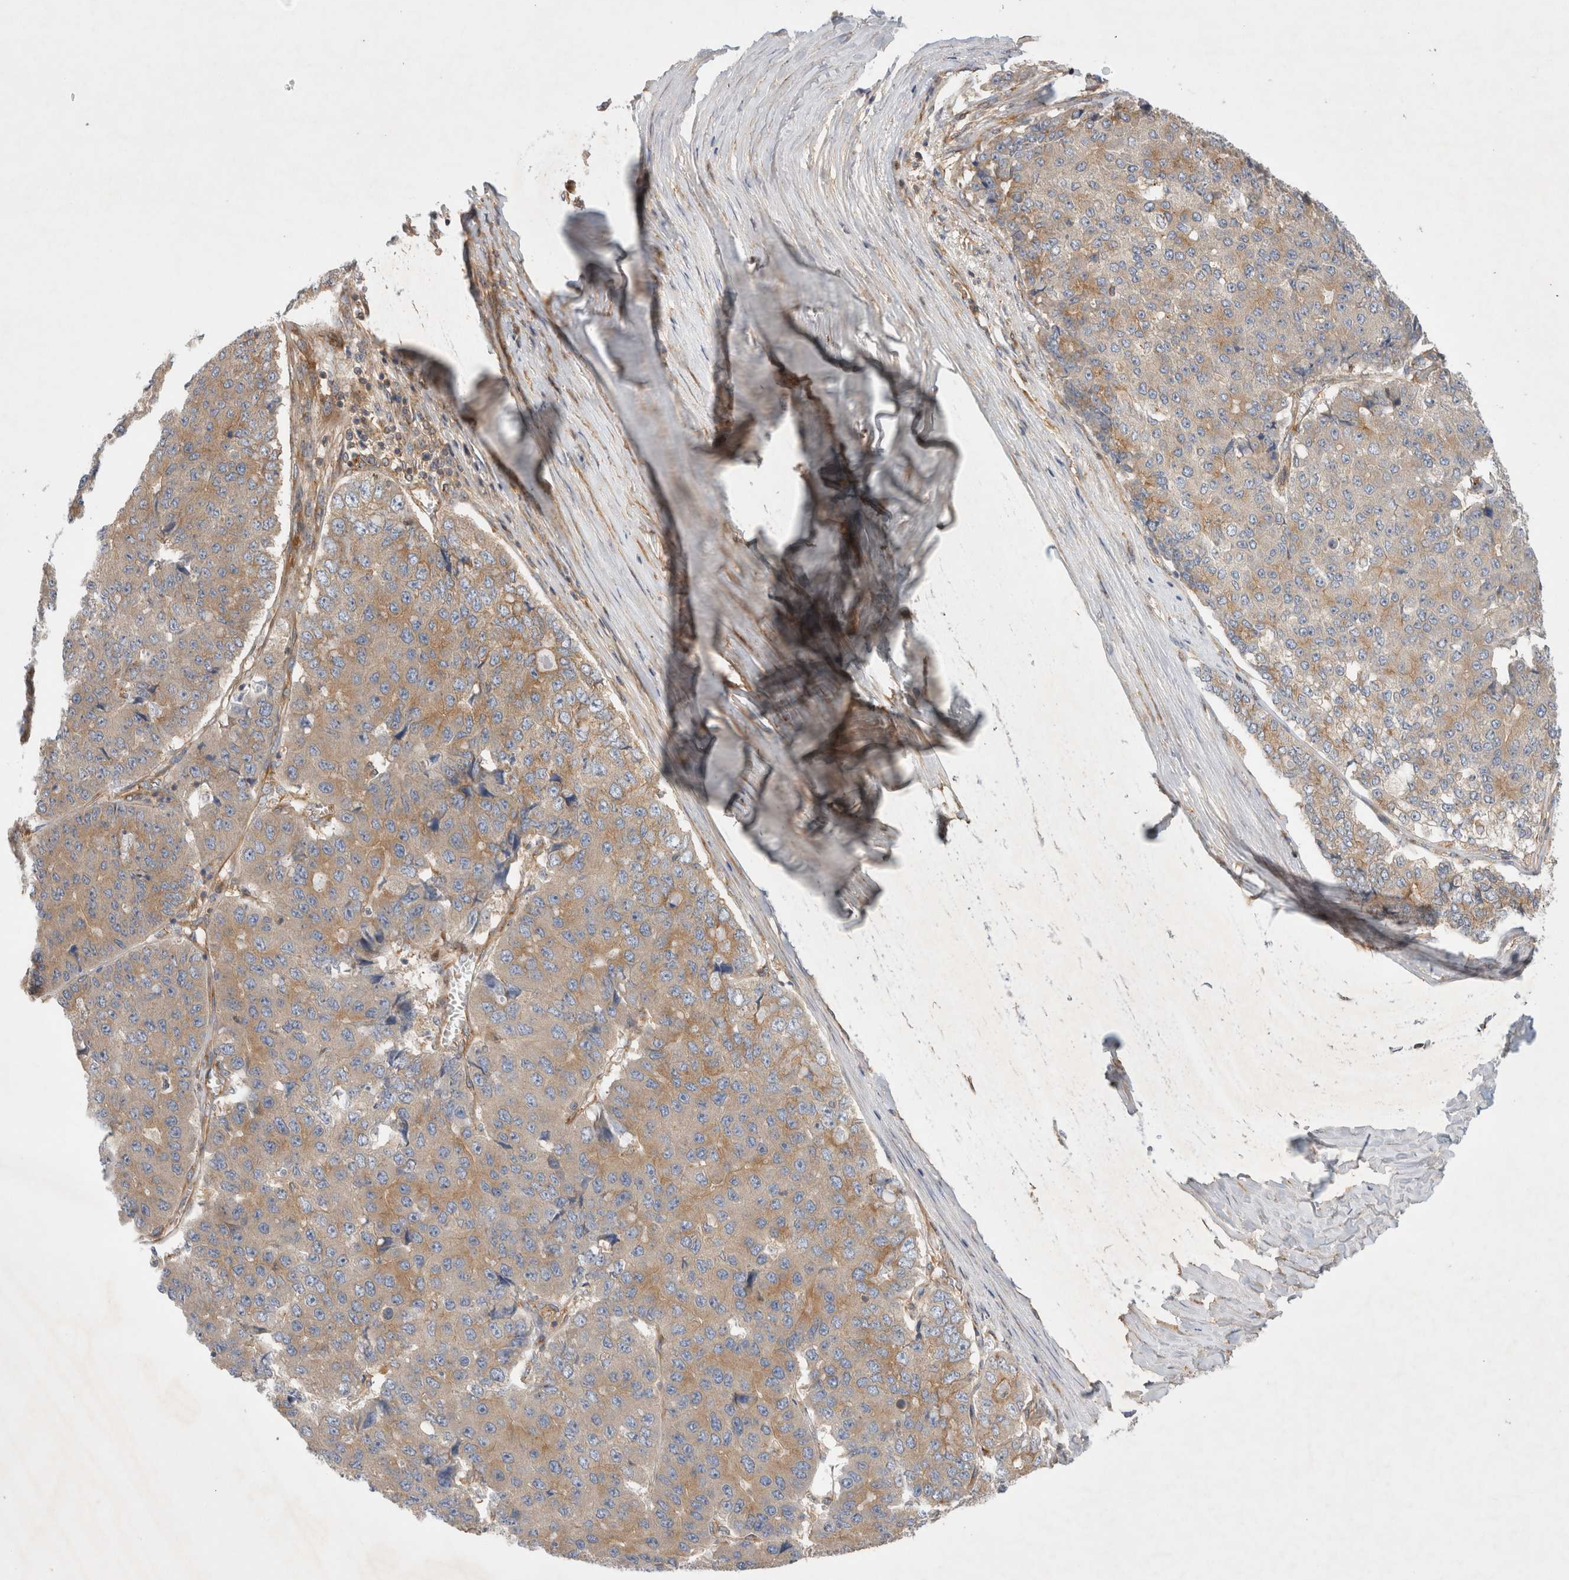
{"staining": {"intensity": "moderate", "quantity": "25%-75%", "location": "cytoplasmic/membranous"}, "tissue": "pancreatic cancer", "cell_type": "Tumor cells", "image_type": "cancer", "snomed": [{"axis": "morphology", "description": "Adenocarcinoma, NOS"}, {"axis": "topography", "description": "Pancreas"}], "caption": "A medium amount of moderate cytoplasmic/membranous staining is seen in approximately 25%-75% of tumor cells in pancreatic cancer (adenocarcinoma) tissue. The protein of interest is stained brown, and the nuclei are stained in blue (DAB (3,3'-diaminobenzidine) IHC with brightfield microscopy, high magnification).", "gene": "GPR150", "patient": {"sex": "male", "age": 50}}